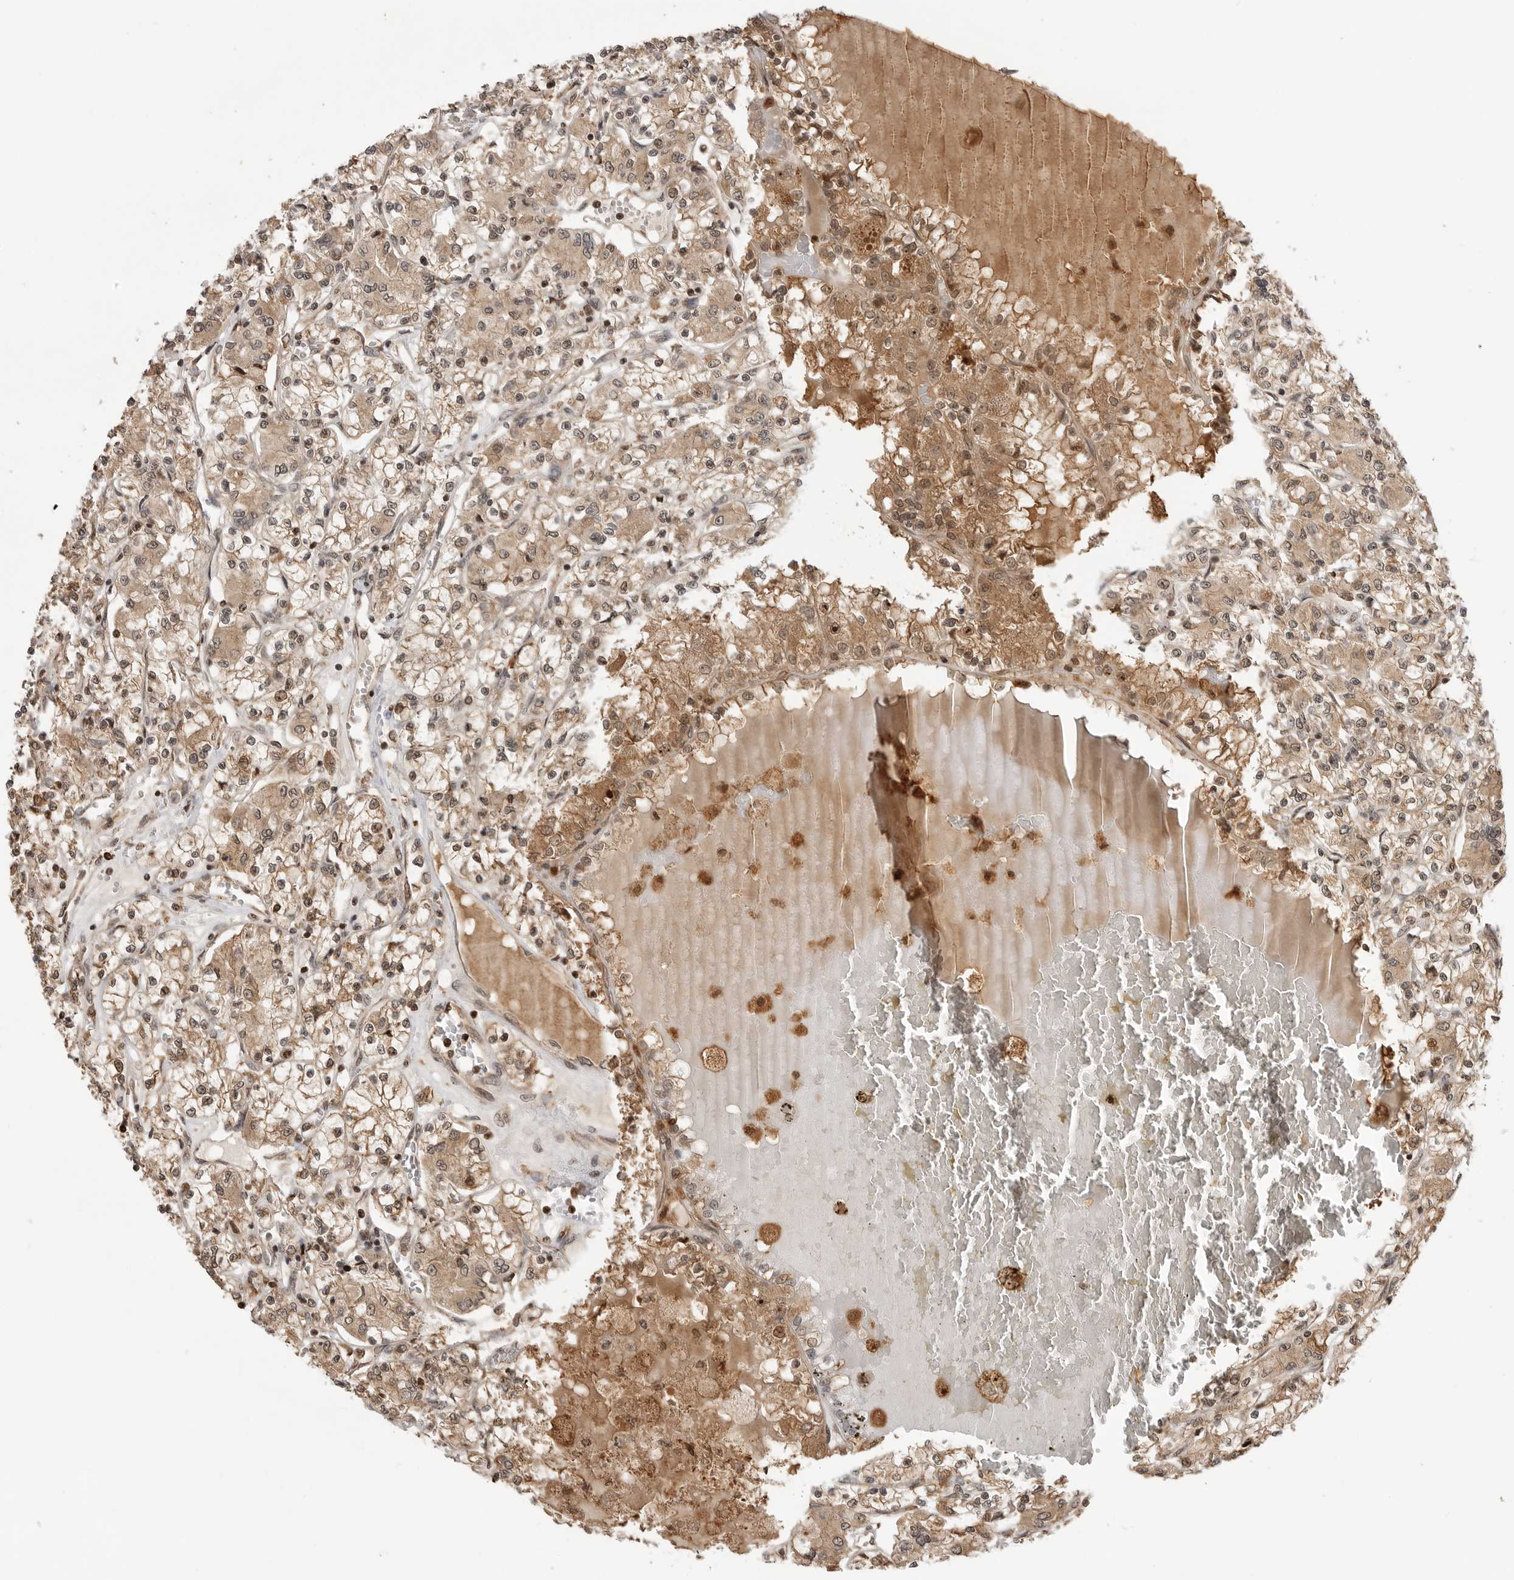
{"staining": {"intensity": "moderate", "quantity": ">75%", "location": "cytoplasmic/membranous,nuclear"}, "tissue": "renal cancer", "cell_type": "Tumor cells", "image_type": "cancer", "snomed": [{"axis": "morphology", "description": "Adenocarcinoma, NOS"}, {"axis": "topography", "description": "Kidney"}], "caption": "A micrograph showing moderate cytoplasmic/membranous and nuclear staining in approximately >75% of tumor cells in renal cancer (adenocarcinoma), as visualized by brown immunohistochemical staining.", "gene": "BMP2K", "patient": {"sex": "female", "age": 59}}